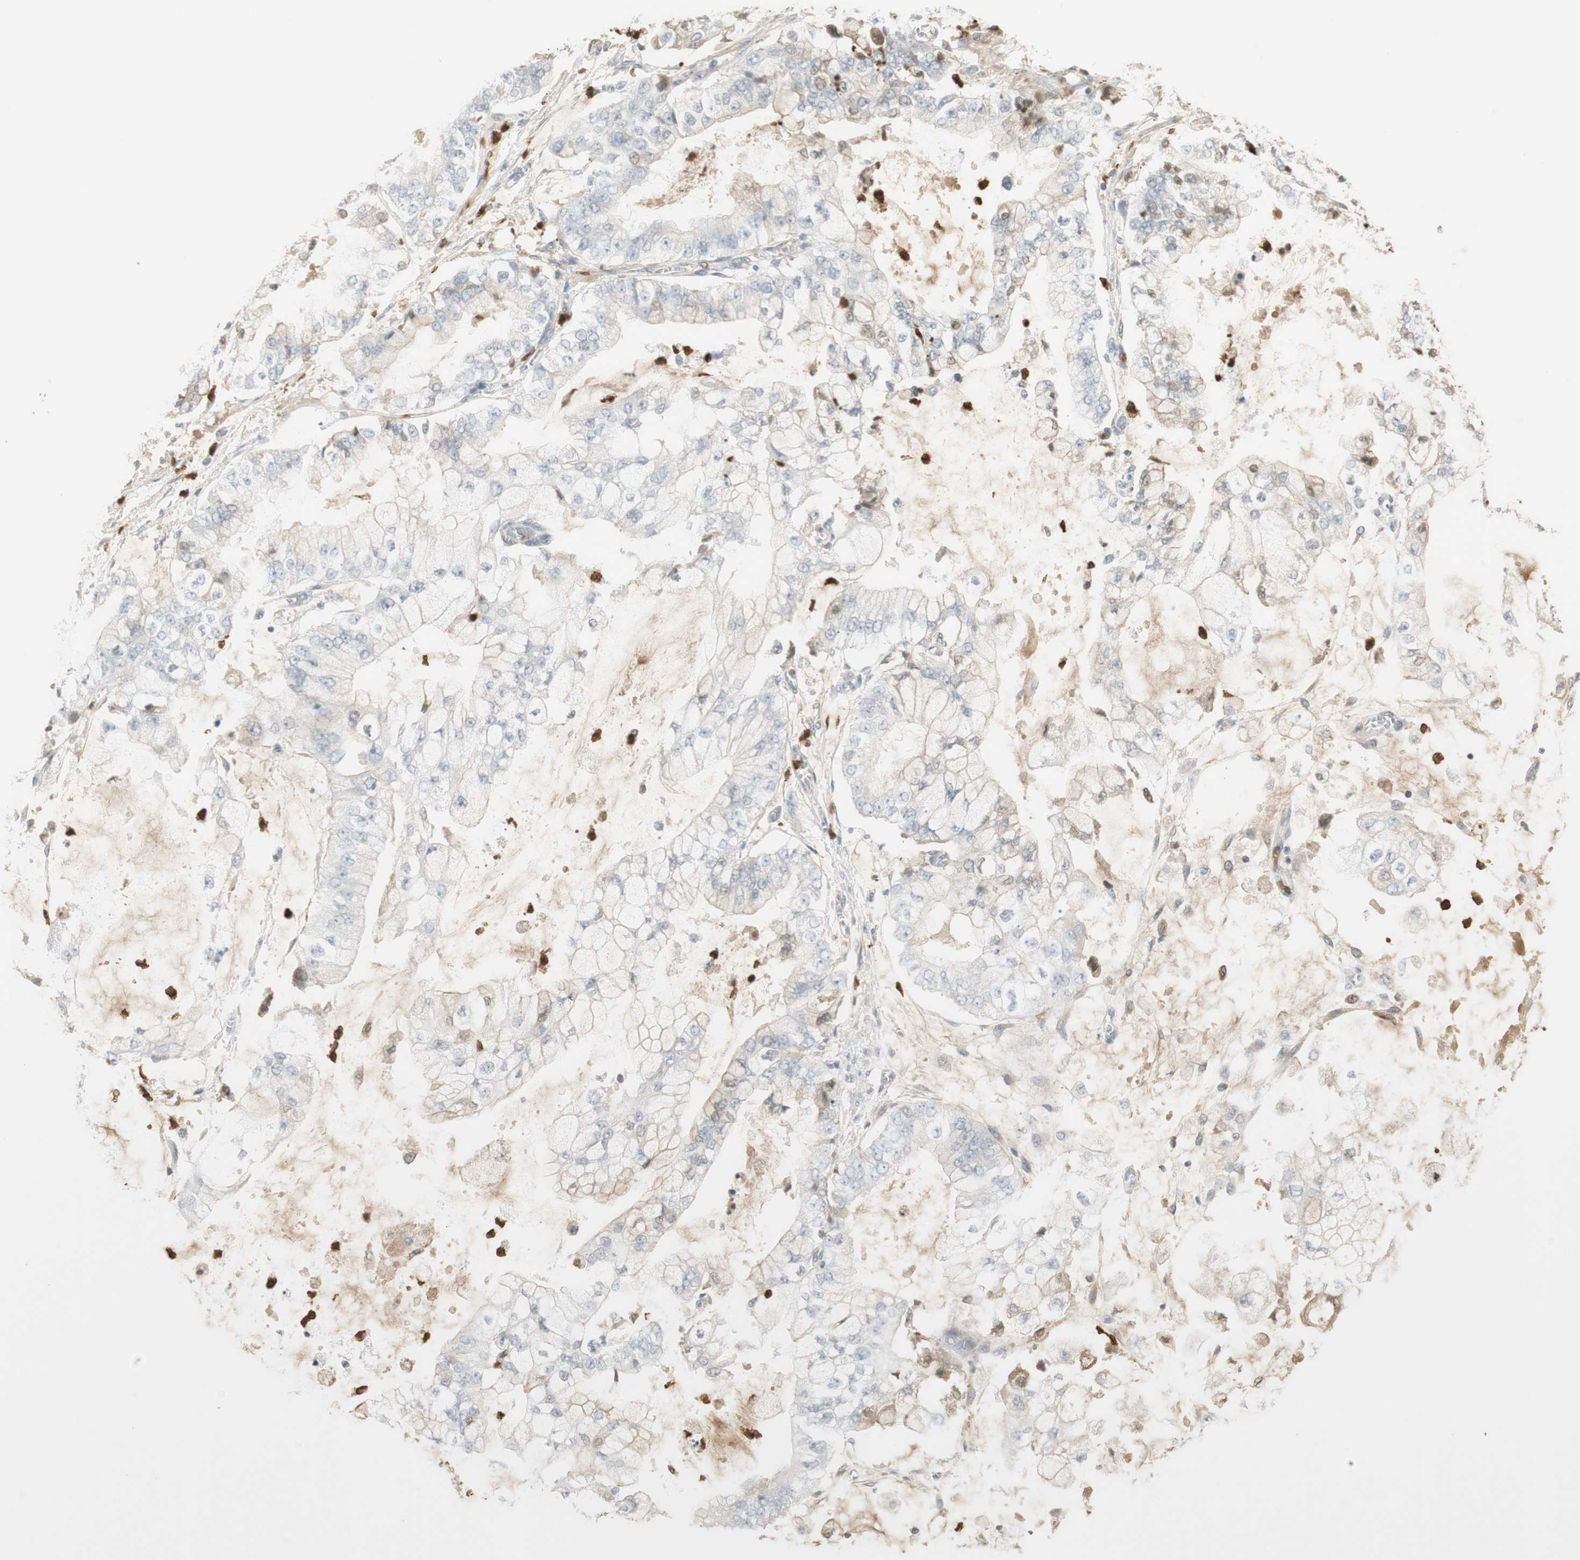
{"staining": {"intensity": "negative", "quantity": "none", "location": "none"}, "tissue": "stomach cancer", "cell_type": "Tumor cells", "image_type": "cancer", "snomed": [{"axis": "morphology", "description": "Adenocarcinoma, NOS"}, {"axis": "topography", "description": "Stomach"}], "caption": "DAB immunohistochemical staining of stomach cancer (adenocarcinoma) demonstrates no significant positivity in tumor cells.", "gene": "NID1", "patient": {"sex": "male", "age": 76}}